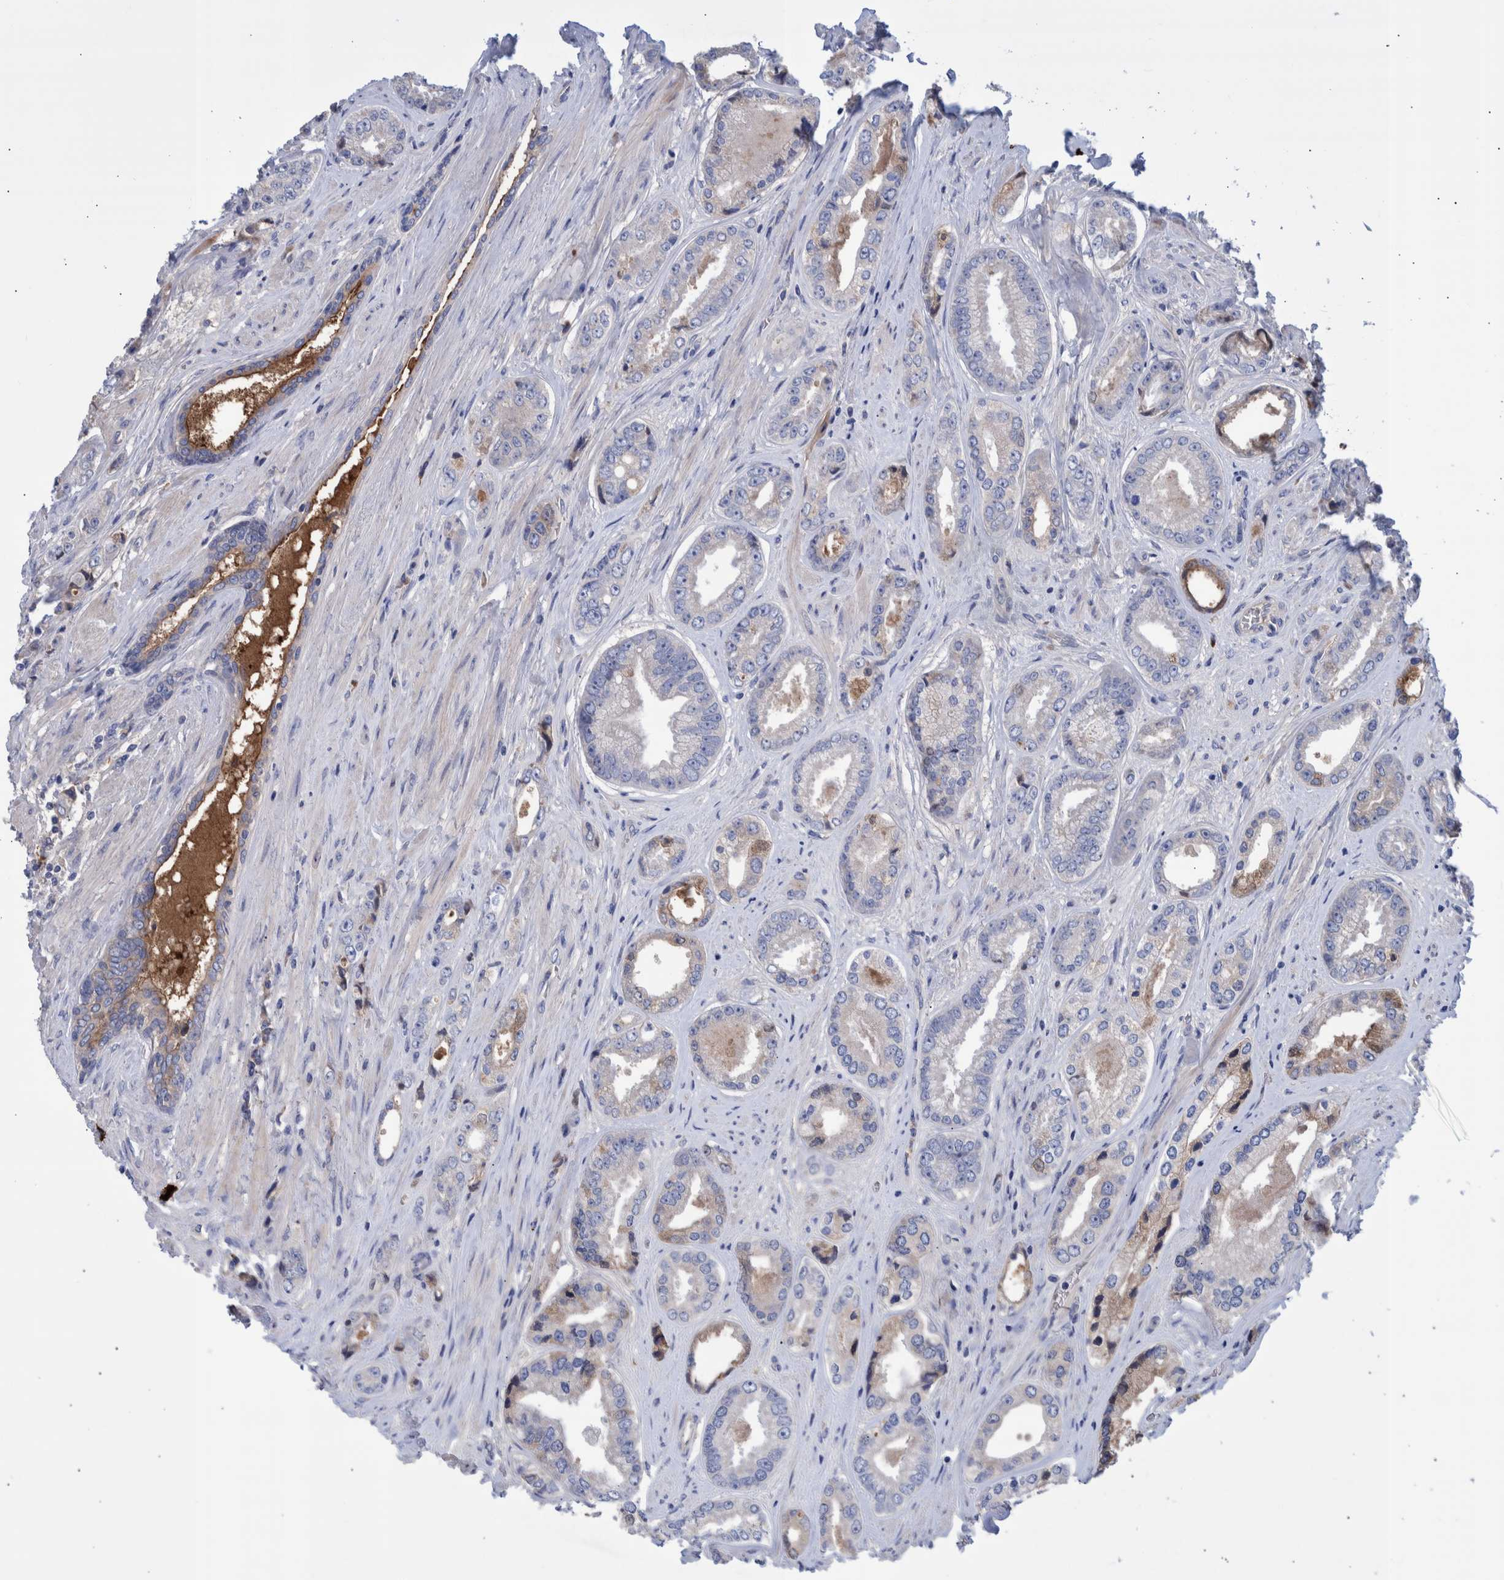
{"staining": {"intensity": "negative", "quantity": "none", "location": "none"}, "tissue": "prostate cancer", "cell_type": "Tumor cells", "image_type": "cancer", "snomed": [{"axis": "morphology", "description": "Adenocarcinoma, High grade"}, {"axis": "topography", "description": "Prostate"}], "caption": "The IHC image has no significant expression in tumor cells of prostate cancer tissue.", "gene": "DLL4", "patient": {"sex": "male", "age": 61}}